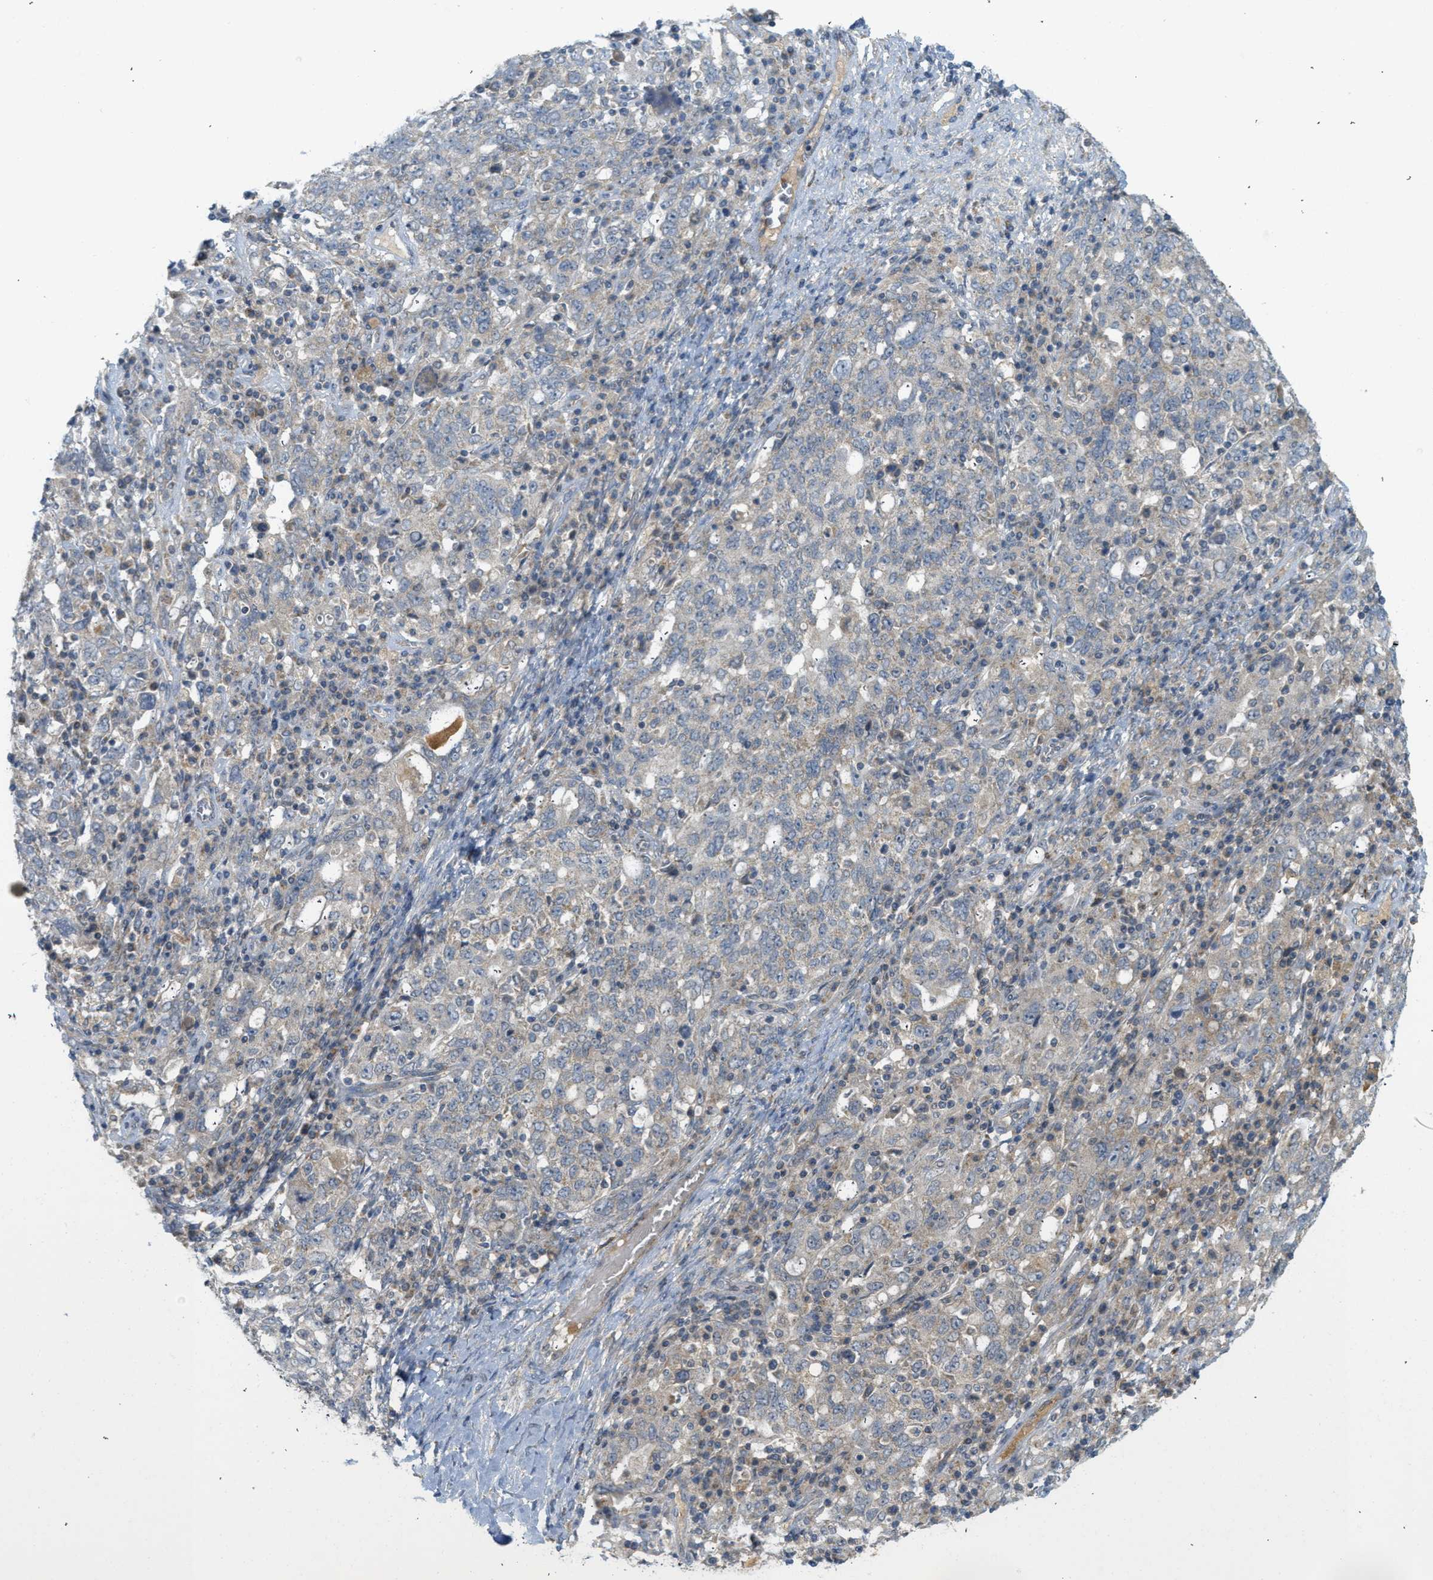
{"staining": {"intensity": "weak", "quantity": "<25%", "location": "cytoplasmic/membranous"}, "tissue": "ovarian cancer", "cell_type": "Tumor cells", "image_type": "cancer", "snomed": [{"axis": "morphology", "description": "Carcinoma, endometroid"}, {"axis": "topography", "description": "Ovary"}], "caption": "Immunohistochemistry of human ovarian endometroid carcinoma exhibits no expression in tumor cells.", "gene": "PROC", "patient": {"sex": "female", "age": 62}}